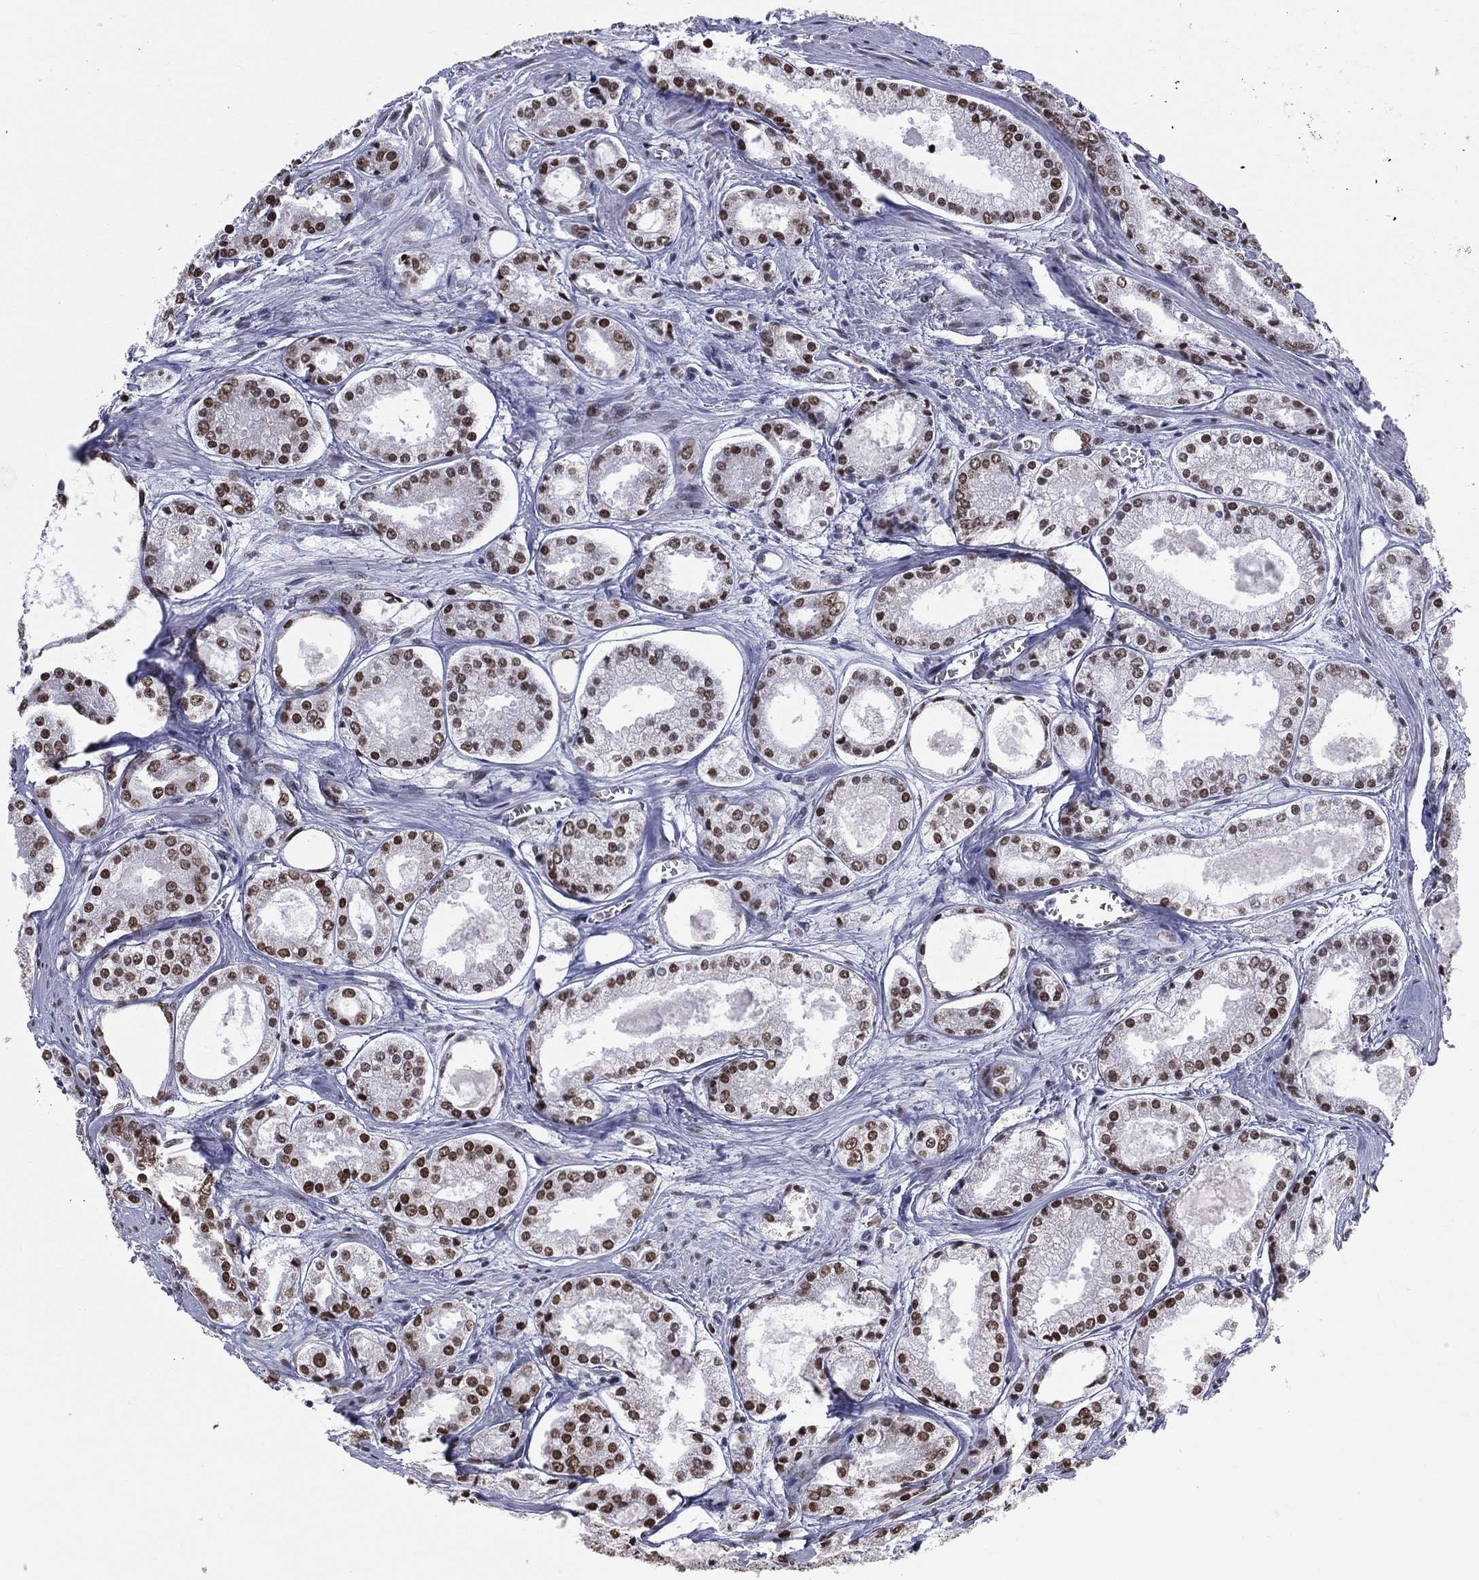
{"staining": {"intensity": "strong", "quantity": ">75%", "location": "nuclear"}, "tissue": "prostate cancer", "cell_type": "Tumor cells", "image_type": "cancer", "snomed": [{"axis": "morphology", "description": "Adenocarcinoma, NOS"}, {"axis": "topography", "description": "Prostate"}], "caption": "This is a micrograph of IHC staining of prostate cancer, which shows strong expression in the nuclear of tumor cells.", "gene": "ZNF7", "patient": {"sex": "male", "age": 72}}